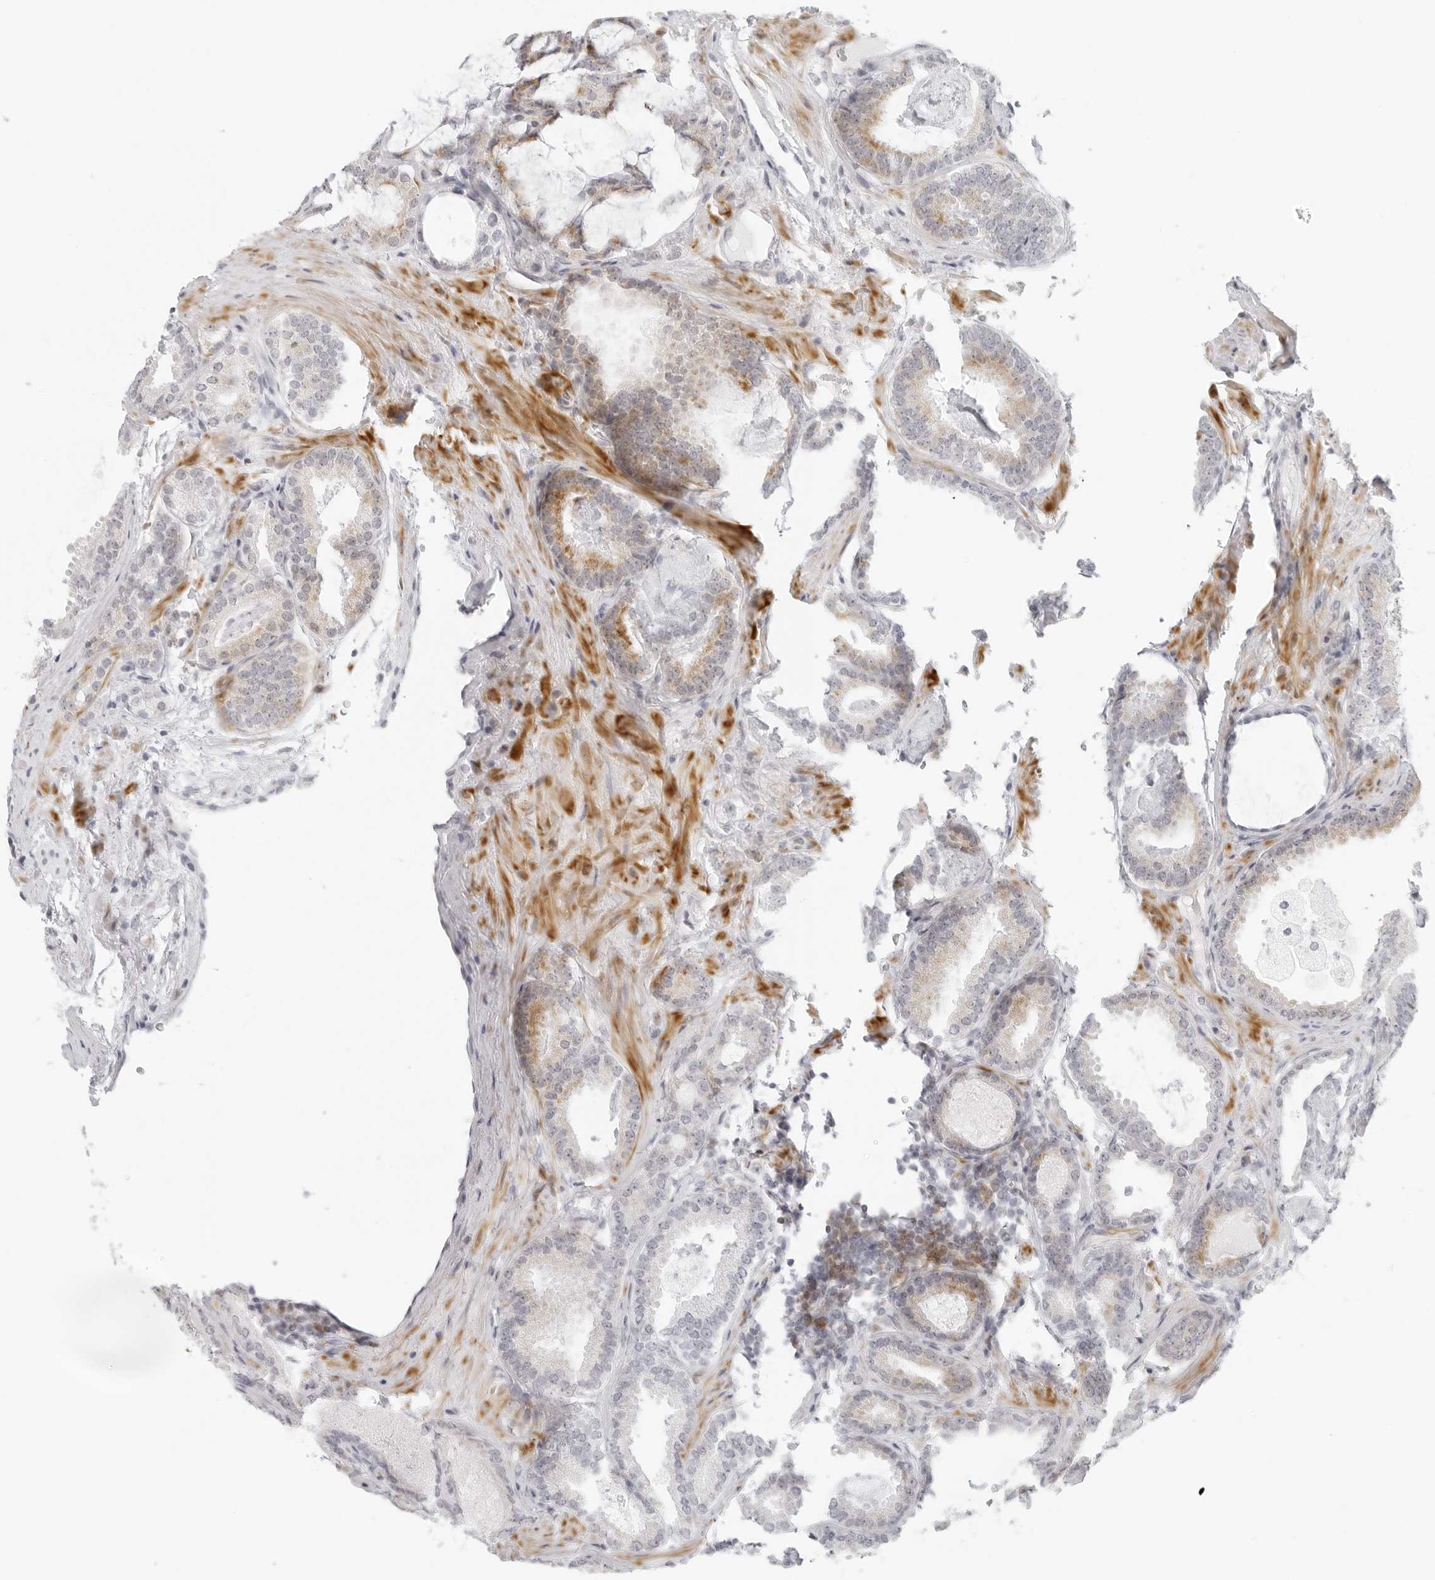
{"staining": {"intensity": "weak", "quantity": "<25%", "location": "cytoplasmic/membranous"}, "tissue": "prostate cancer", "cell_type": "Tumor cells", "image_type": "cancer", "snomed": [{"axis": "morphology", "description": "Adenocarcinoma, Low grade"}, {"axis": "topography", "description": "Prostate"}], "caption": "A histopathology image of adenocarcinoma (low-grade) (prostate) stained for a protein displays no brown staining in tumor cells.", "gene": "RPS6KC1", "patient": {"sex": "male", "age": 71}}